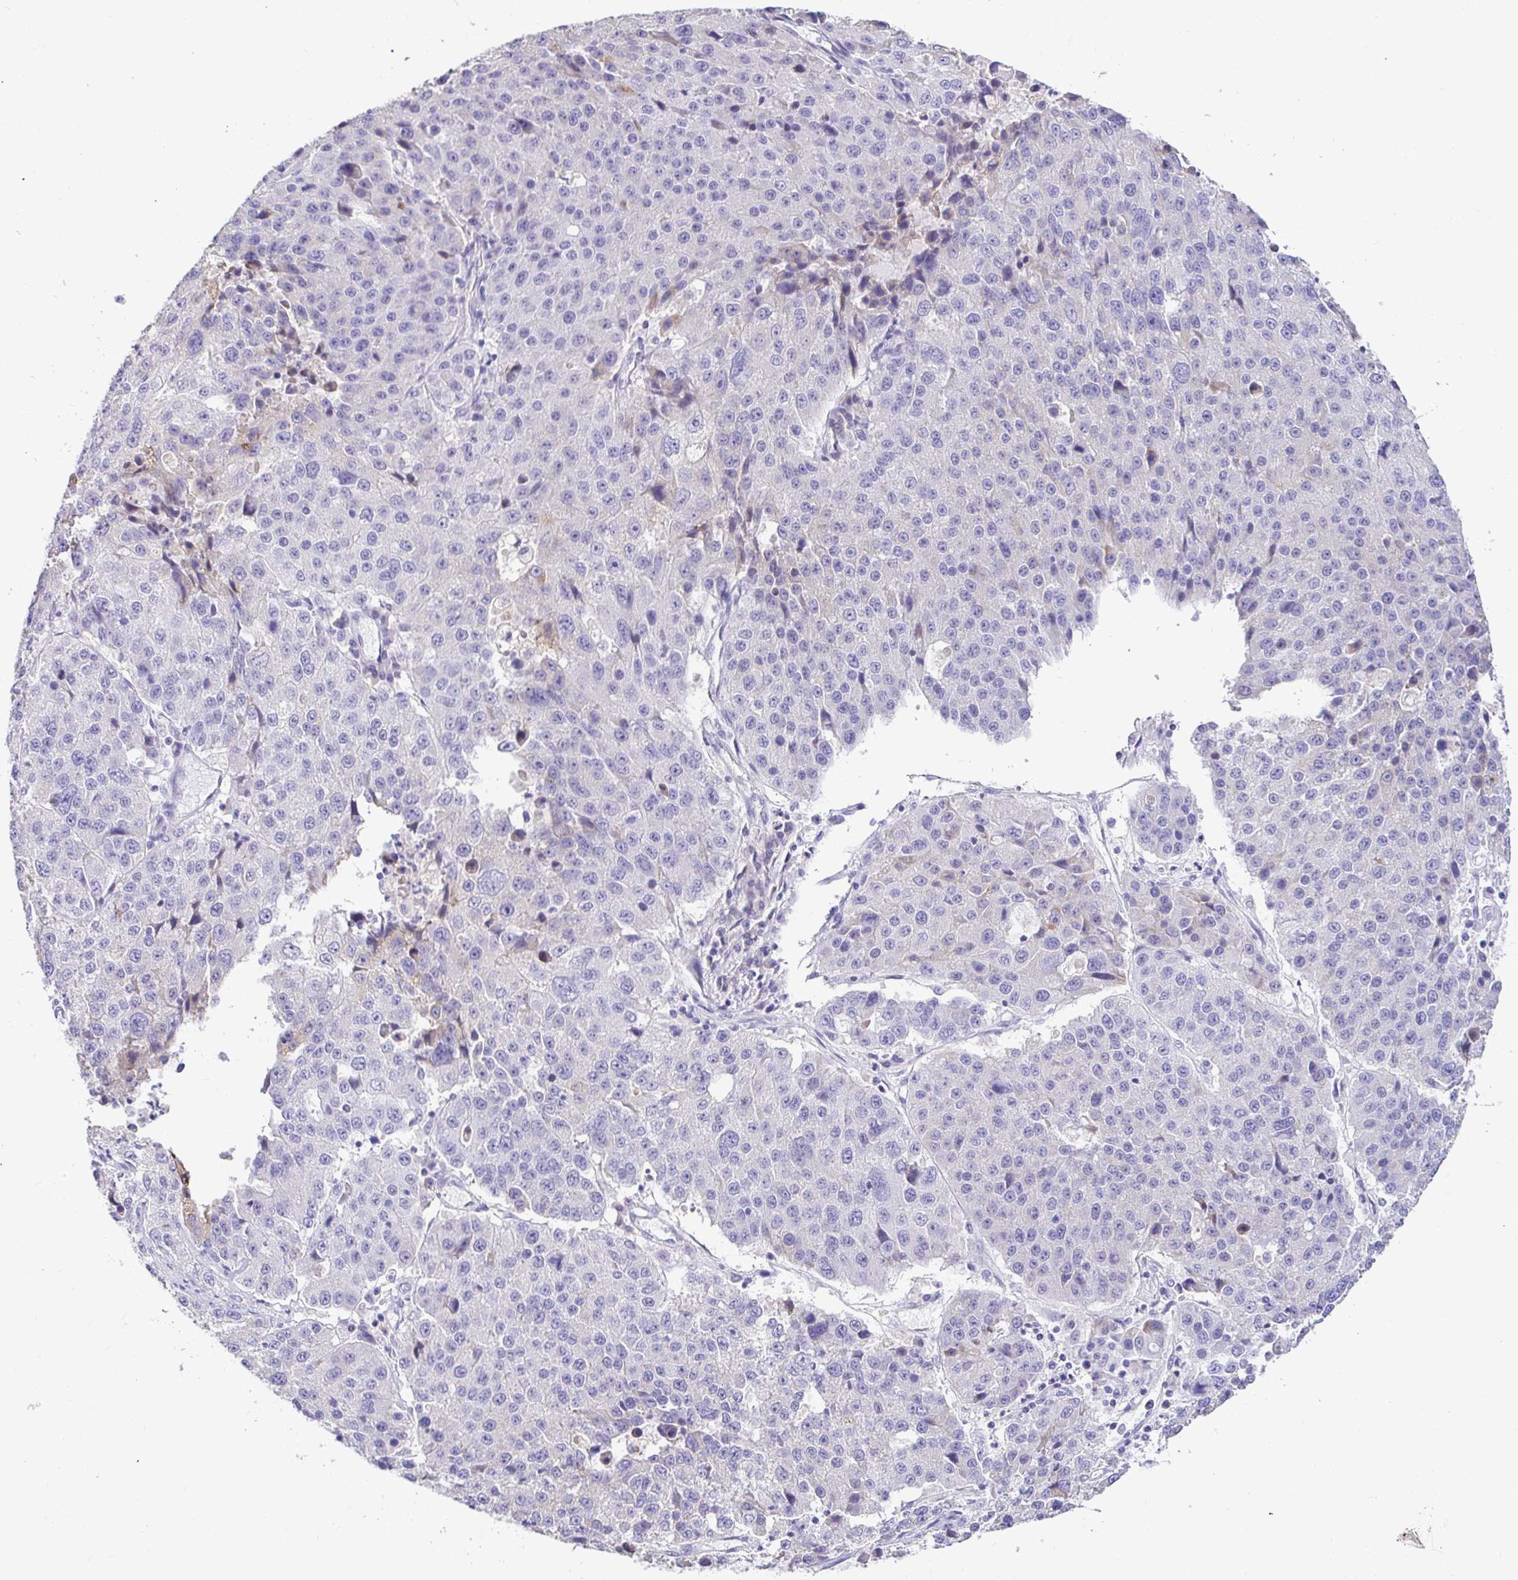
{"staining": {"intensity": "negative", "quantity": "none", "location": "none"}, "tissue": "stomach cancer", "cell_type": "Tumor cells", "image_type": "cancer", "snomed": [{"axis": "morphology", "description": "Adenocarcinoma, NOS"}, {"axis": "topography", "description": "Stomach"}], "caption": "This is an immunohistochemistry (IHC) micrograph of stomach cancer. There is no positivity in tumor cells.", "gene": "CDO1", "patient": {"sex": "male", "age": 71}}